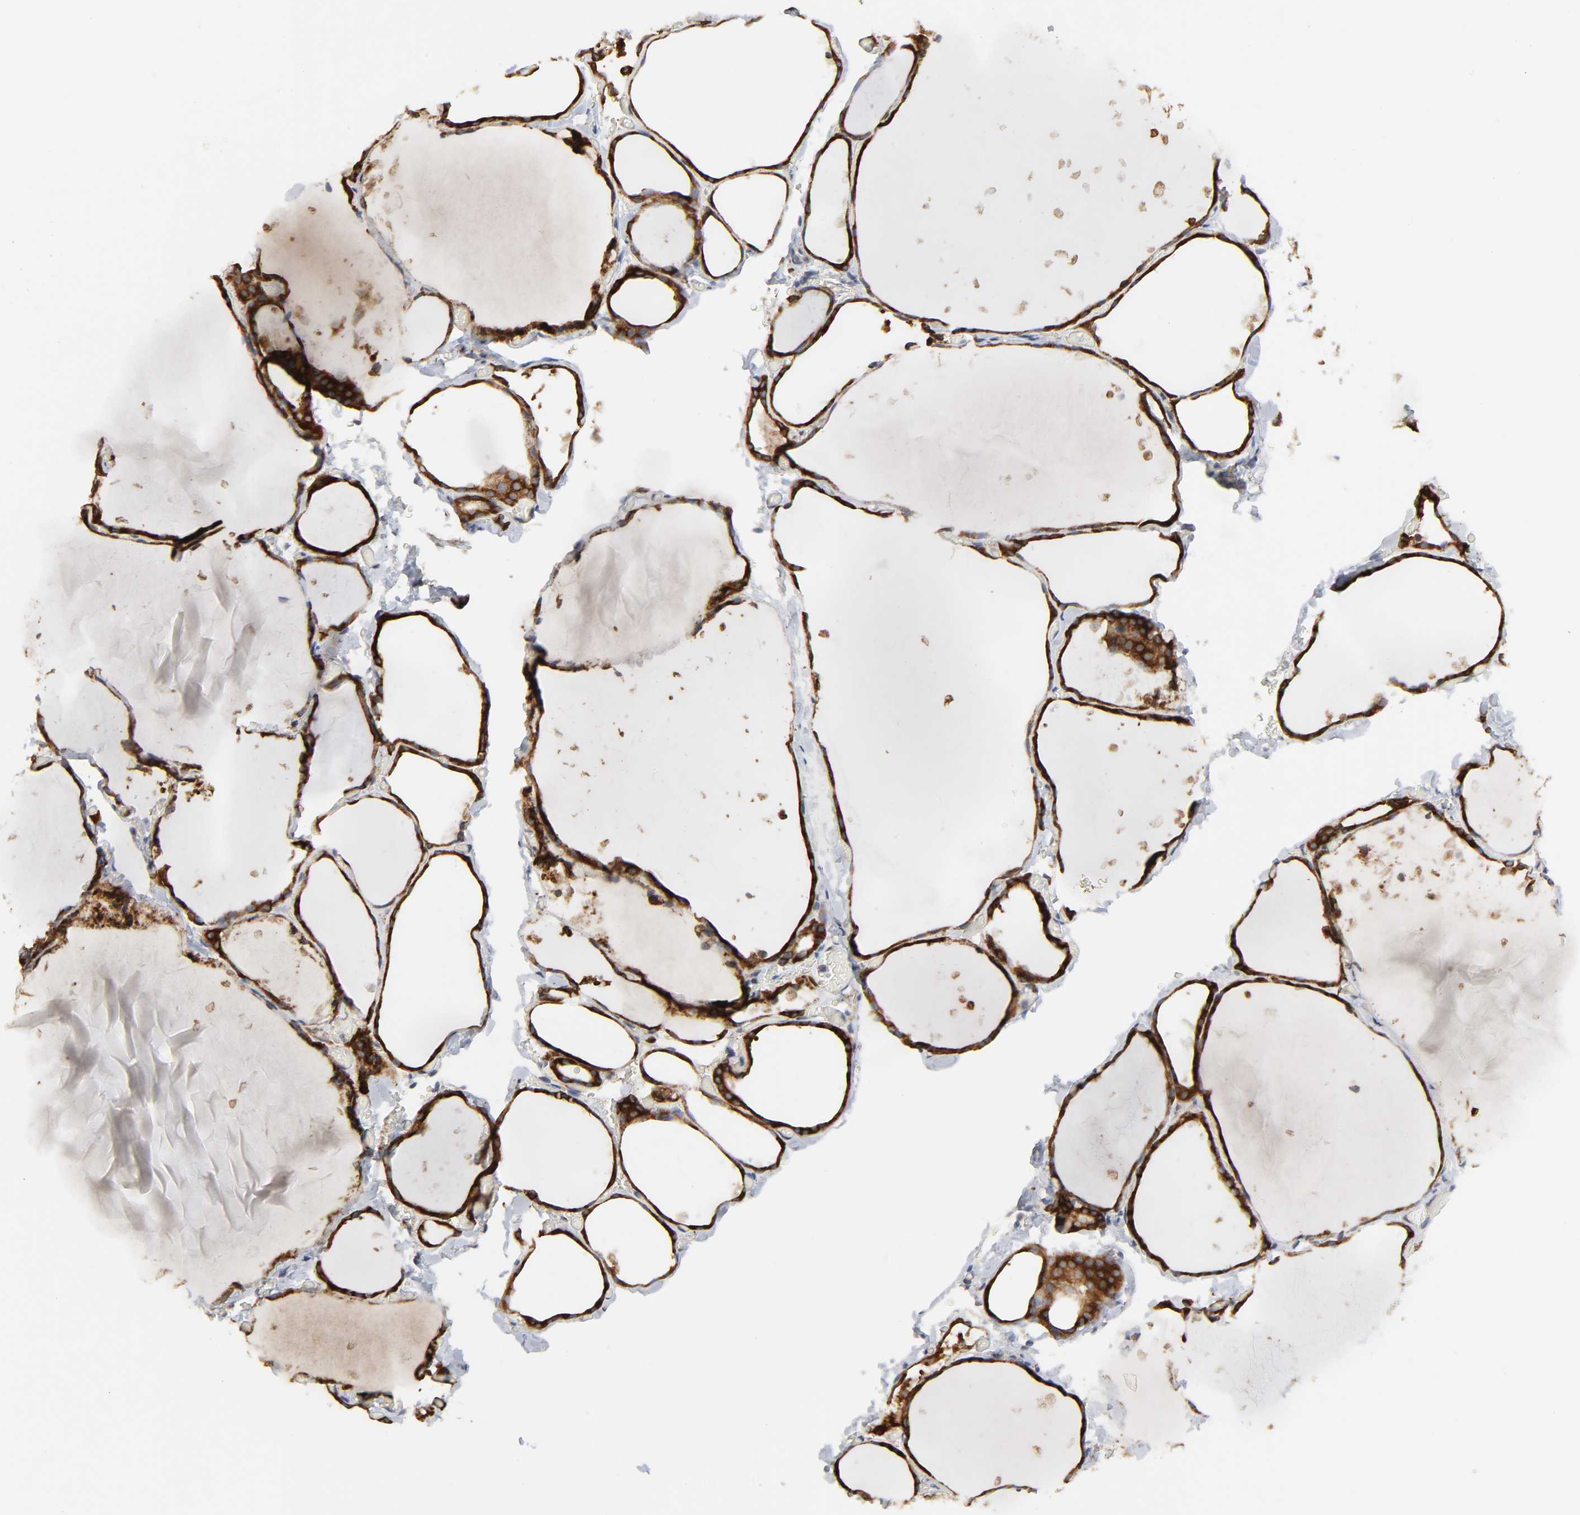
{"staining": {"intensity": "strong", "quantity": ">75%", "location": "cytoplasmic/membranous"}, "tissue": "thyroid gland", "cell_type": "Glandular cells", "image_type": "normal", "snomed": [{"axis": "morphology", "description": "Normal tissue, NOS"}, {"axis": "topography", "description": "Thyroid gland"}], "caption": "The micrograph displays staining of unremarkable thyroid gland, revealing strong cytoplasmic/membranous protein positivity (brown color) within glandular cells. The protein is stained brown, and the nuclei are stained in blue (DAB (3,3'-diaminobenzidine) IHC with brightfield microscopy, high magnification).", "gene": "POR", "patient": {"sex": "female", "age": 22}}